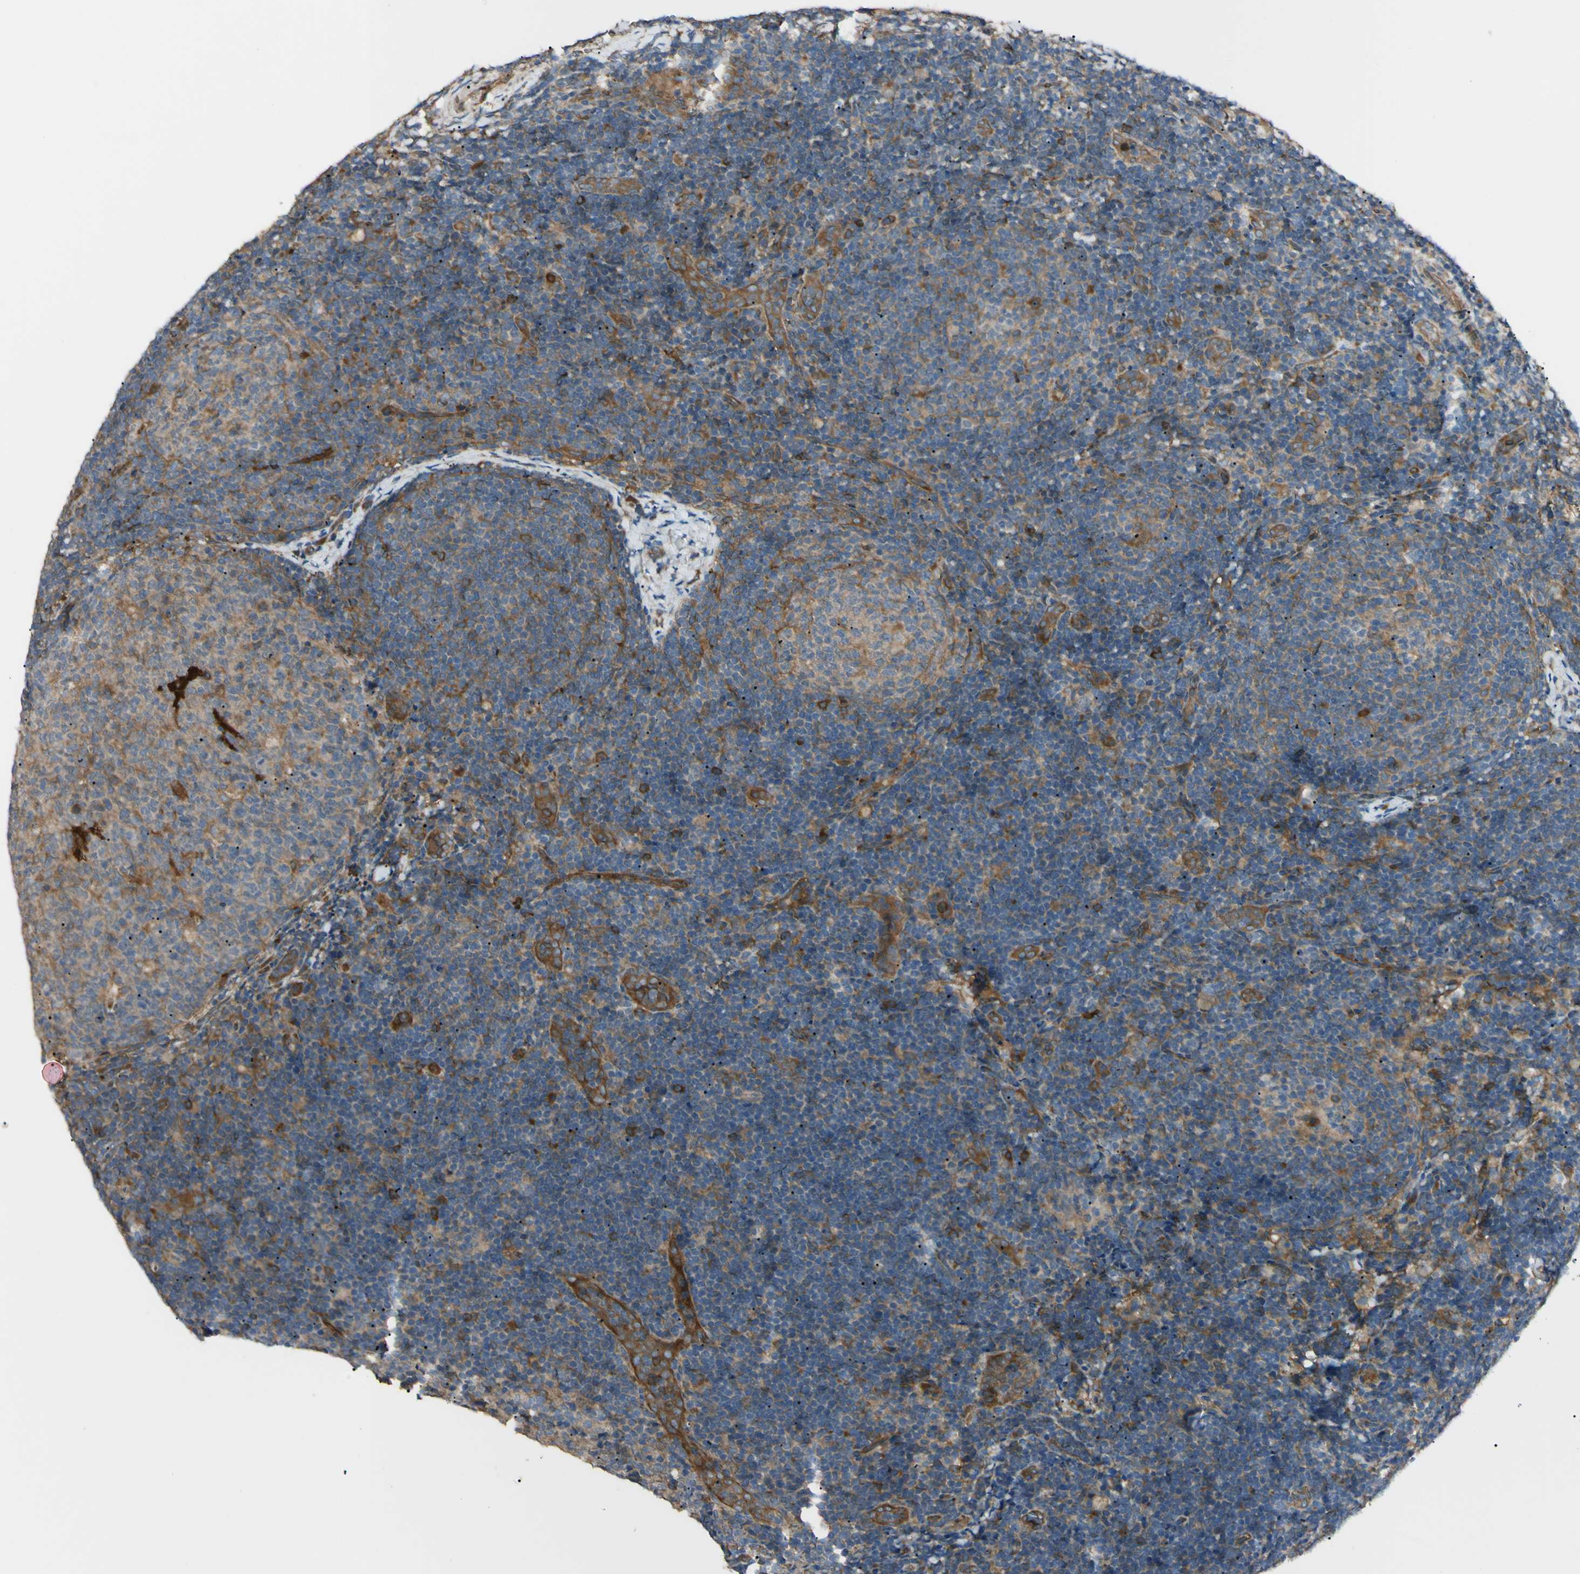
{"staining": {"intensity": "moderate", "quantity": ">75%", "location": "cytoplasmic/membranous"}, "tissue": "lymph node", "cell_type": "Germinal center cells", "image_type": "normal", "snomed": [{"axis": "morphology", "description": "Normal tissue, NOS"}, {"axis": "topography", "description": "Lymph node"}], "caption": "DAB immunohistochemical staining of benign human lymph node reveals moderate cytoplasmic/membranous protein staining in about >75% of germinal center cells.", "gene": "PTPN12", "patient": {"sex": "female", "age": 14}}